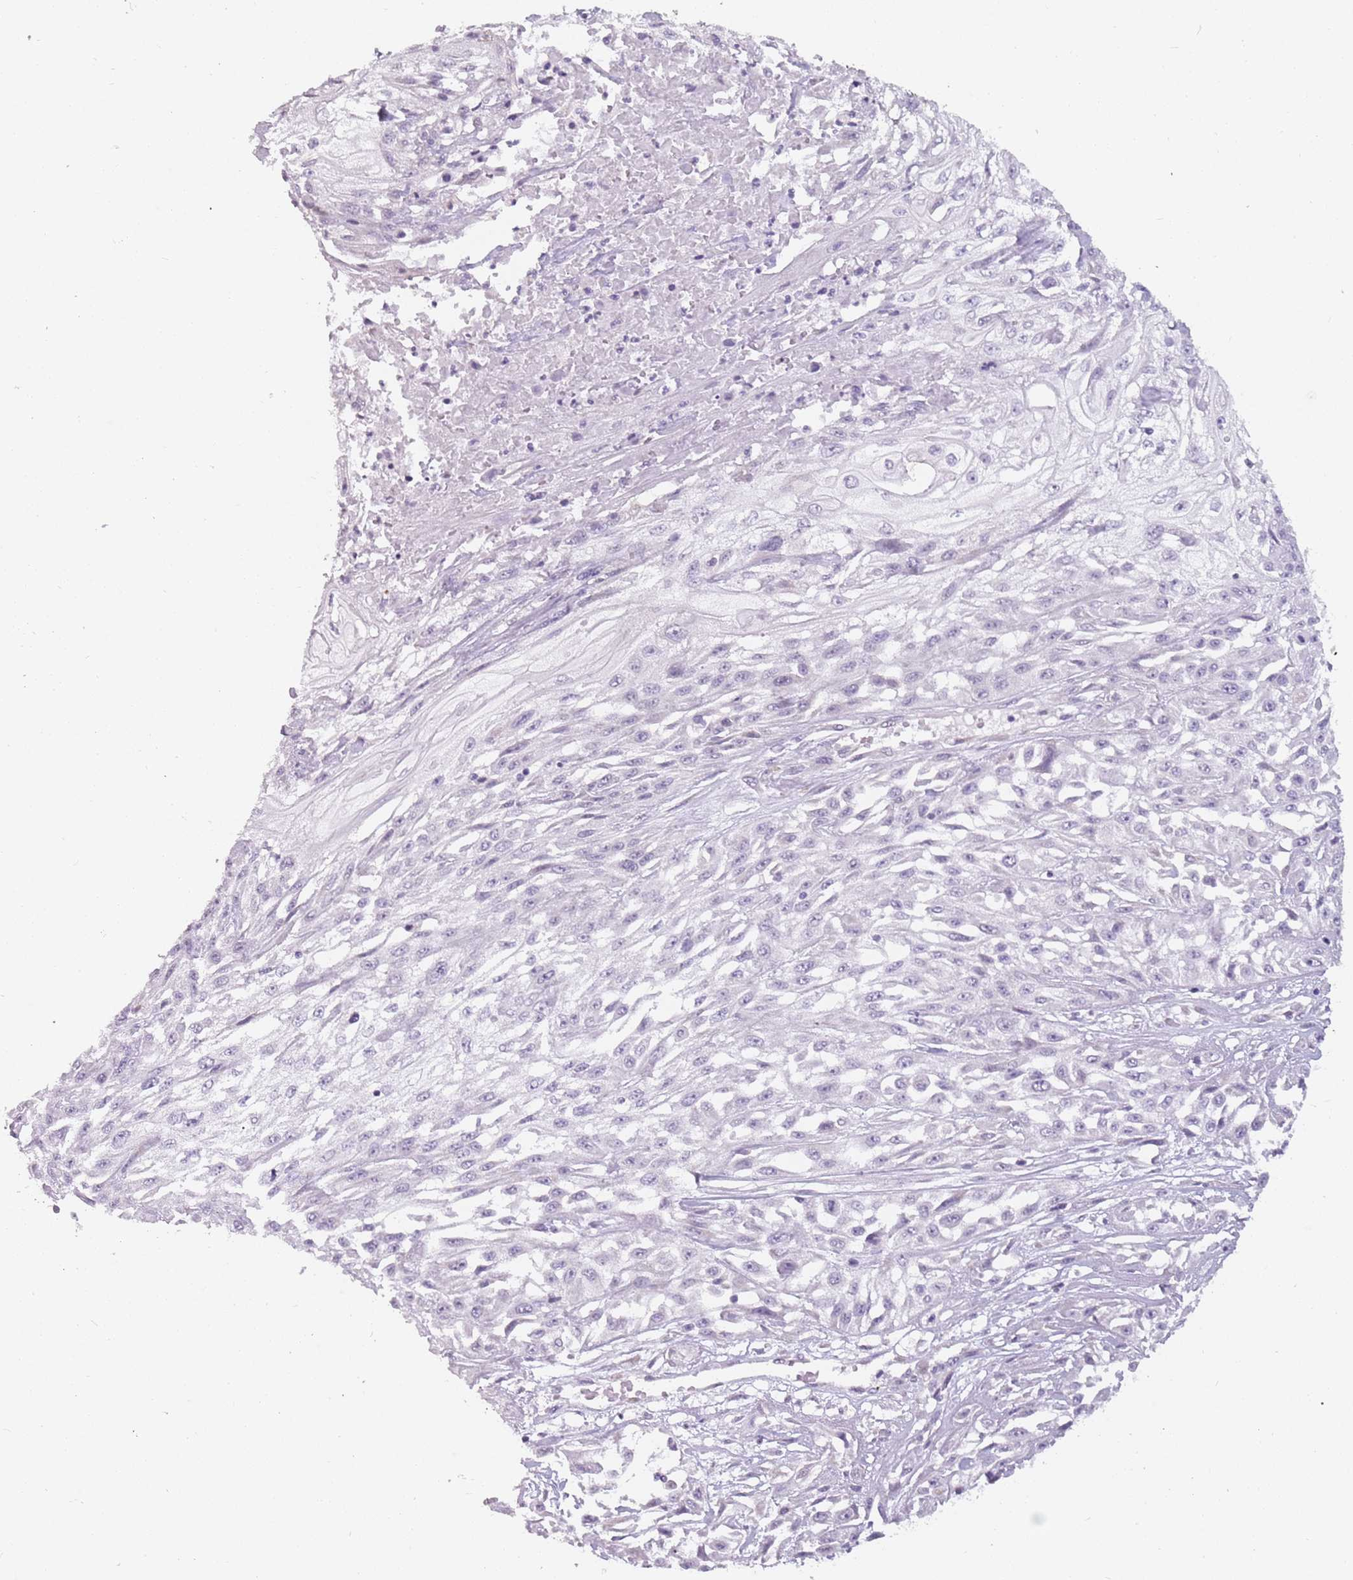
{"staining": {"intensity": "negative", "quantity": "none", "location": "none"}, "tissue": "skin cancer", "cell_type": "Tumor cells", "image_type": "cancer", "snomed": [{"axis": "morphology", "description": "Squamous cell carcinoma, NOS"}, {"axis": "morphology", "description": "Squamous cell carcinoma, metastatic, NOS"}, {"axis": "topography", "description": "Skin"}, {"axis": "topography", "description": "Lymph node"}], "caption": "The micrograph reveals no significant positivity in tumor cells of skin cancer (squamous cell carcinoma). (Stains: DAB (3,3'-diaminobenzidine) immunohistochemistry with hematoxylin counter stain, Microscopy: brightfield microscopy at high magnification).", "gene": "DDX4", "patient": {"sex": "male", "age": 75}}